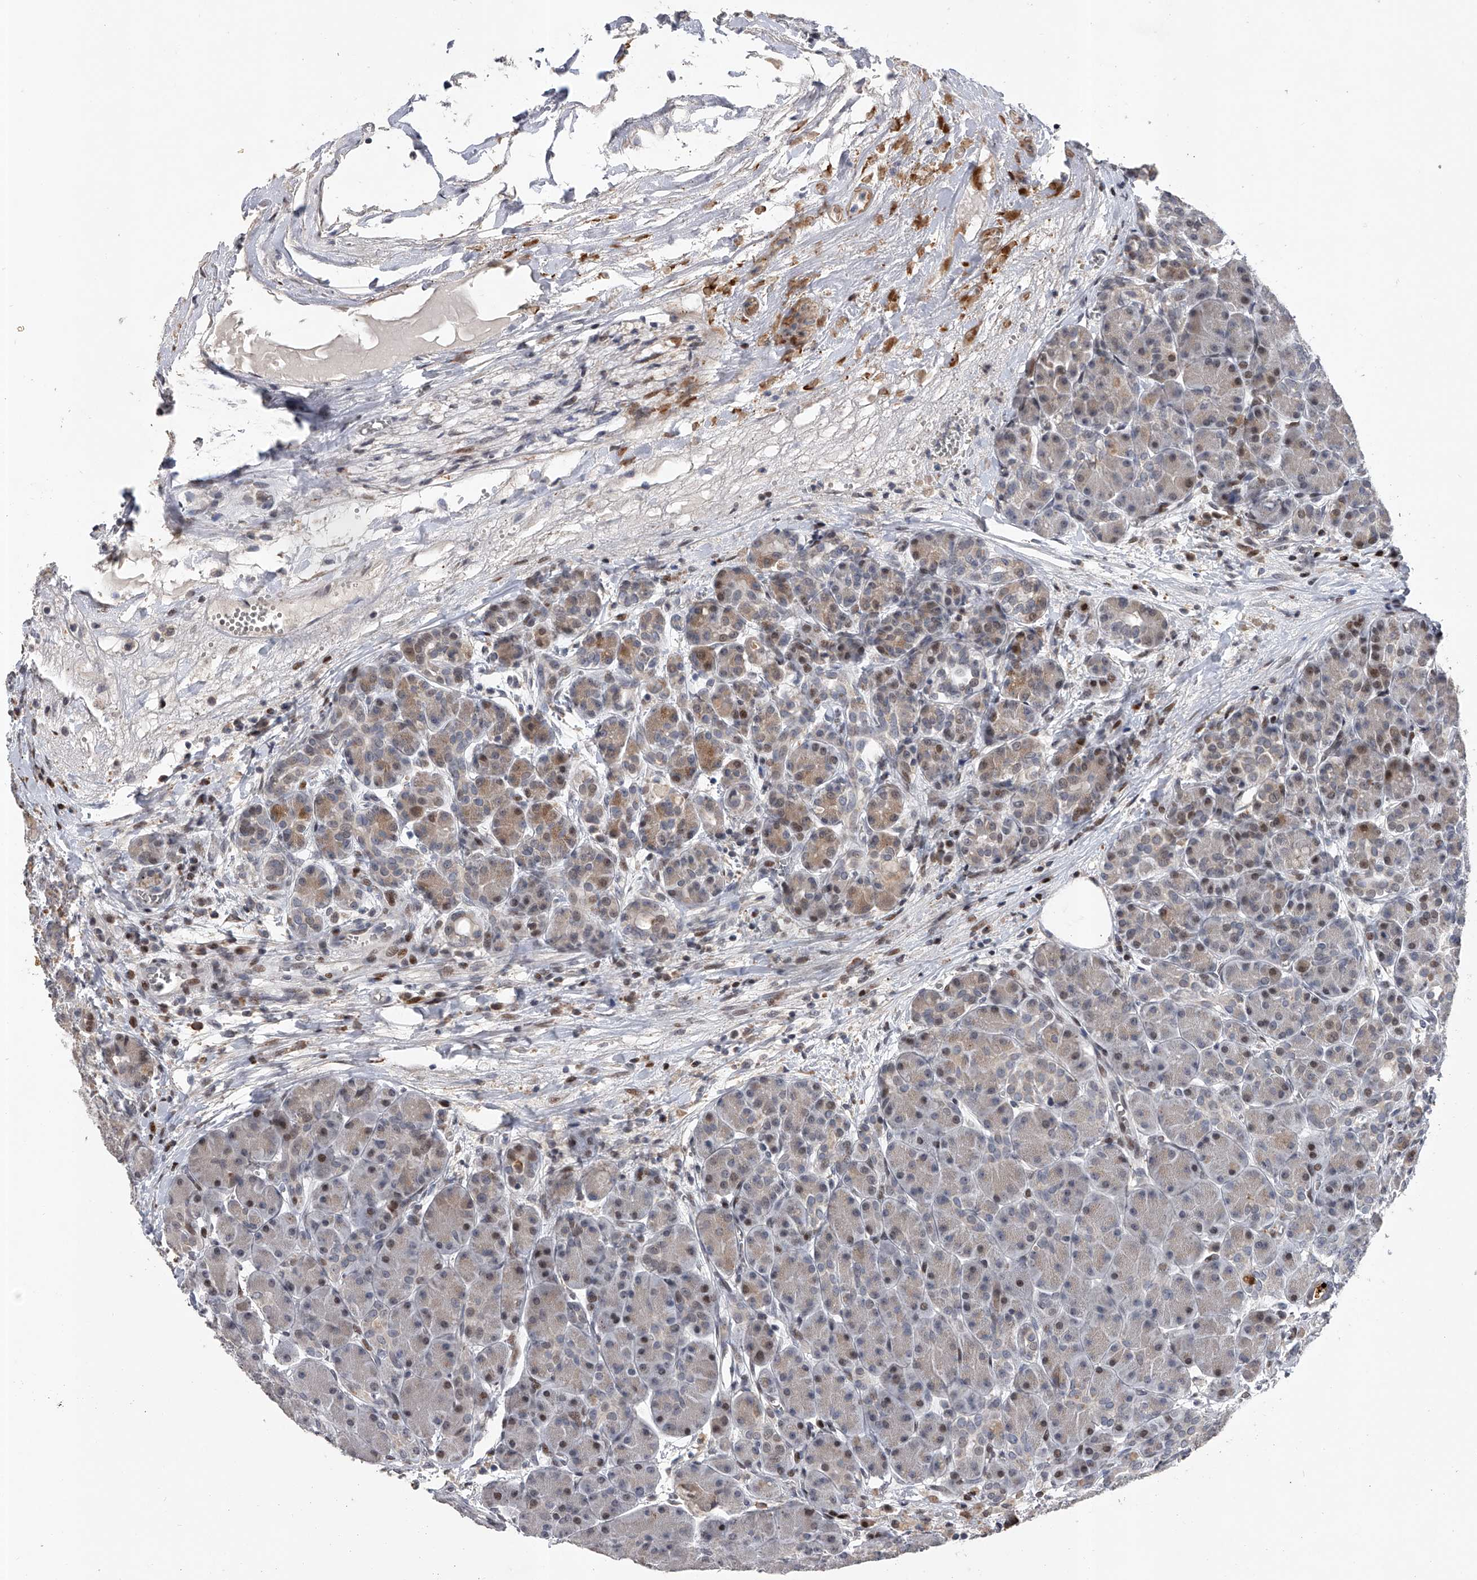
{"staining": {"intensity": "moderate", "quantity": "25%-75%", "location": "cytoplasmic/membranous,nuclear"}, "tissue": "pancreas", "cell_type": "Exocrine glandular cells", "image_type": "normal", "snomed": [{"axis": "morphology", "description": "Normal tissue, NOS"}, {"axis": "topography", "description": "Pancreas"}], "caption": "About 25%-75% of exocrine glandular cells in unremarkable human pancreas exhibit moderate cytoplasmic/membranous,nuclear protein staining as visualized by brown immunohistochemical staining.", "gene": "RWDD2A", "patient": {"sex": "male", "age": 63}}